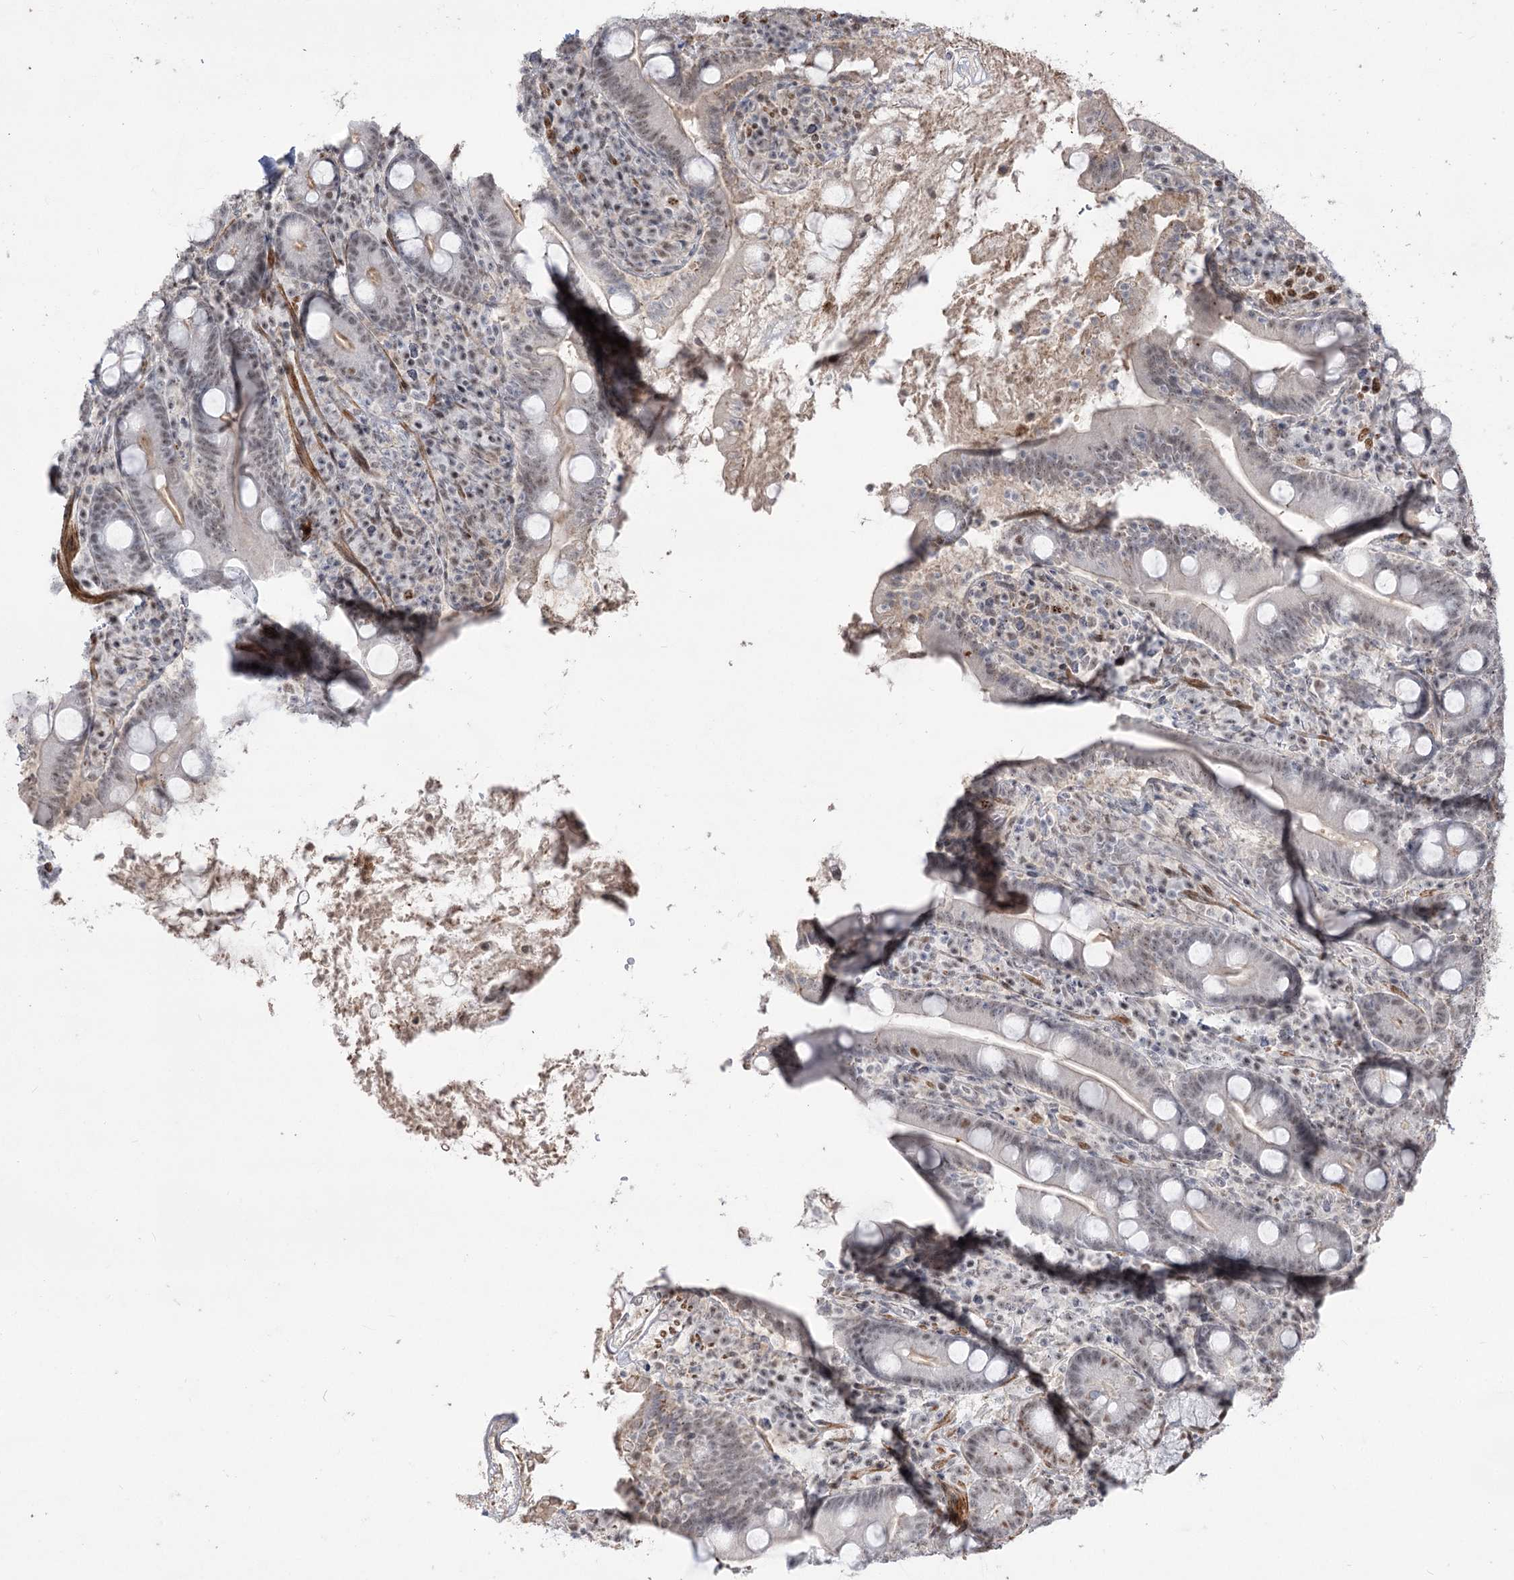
{"staining": {"intensity": "weak", "quantity": "<25%", "location": "nuclear"}, "tissue": "duodenum", "cell_type": "Glandular cells", "image_type": "normal", "snomed": [{"axis": "morphology", "description": "Normal tissue, NOS"}, {"axis": "topography", "description": "Duodenum"}], "caption": "This is an immunohistochemistry (IHC) histopathology image of normal human duodenum. There is no staining in glandular cells.", "gene": "ZSCAN23", "patient": {"sex": "male", "age": 35}}